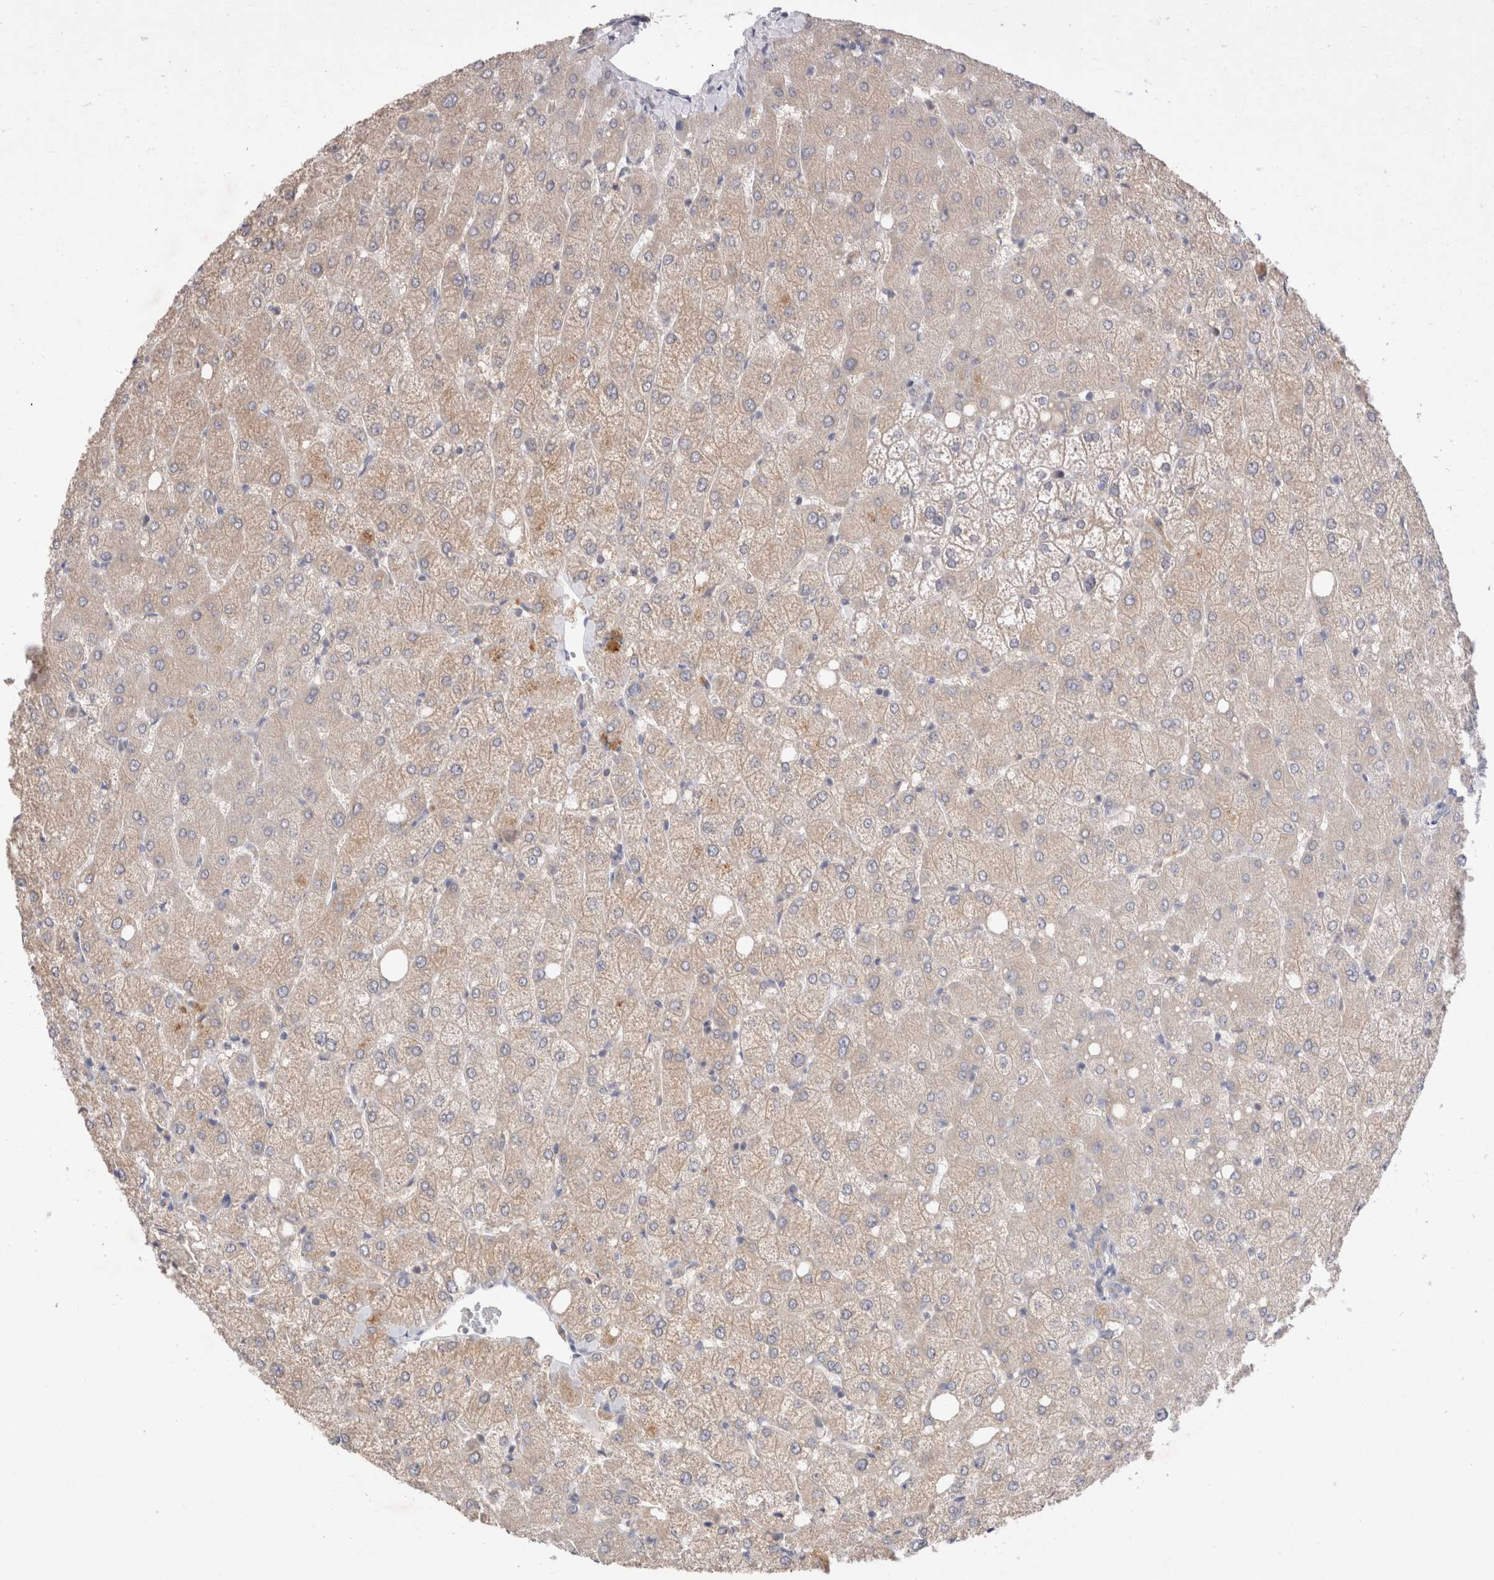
{"staining": {"intensity": "negative", "quantity": "none", "location": "none"}, "tissue": "liver", "cell_type": "Cholangiocytes", "image_type": "normal", "snomed": [{"axis": "morphology", "description": "Normal tissue, NOS"}, {"axis": "topography", "description": "Liver"}], "caption": "An immunohistochemistry (IHC) histopathology image of normal liver is shown. There is no staining in cholangiocytes of liver.", "gene": "IFT74", "patient": {"sex": "female", "age": 54}}